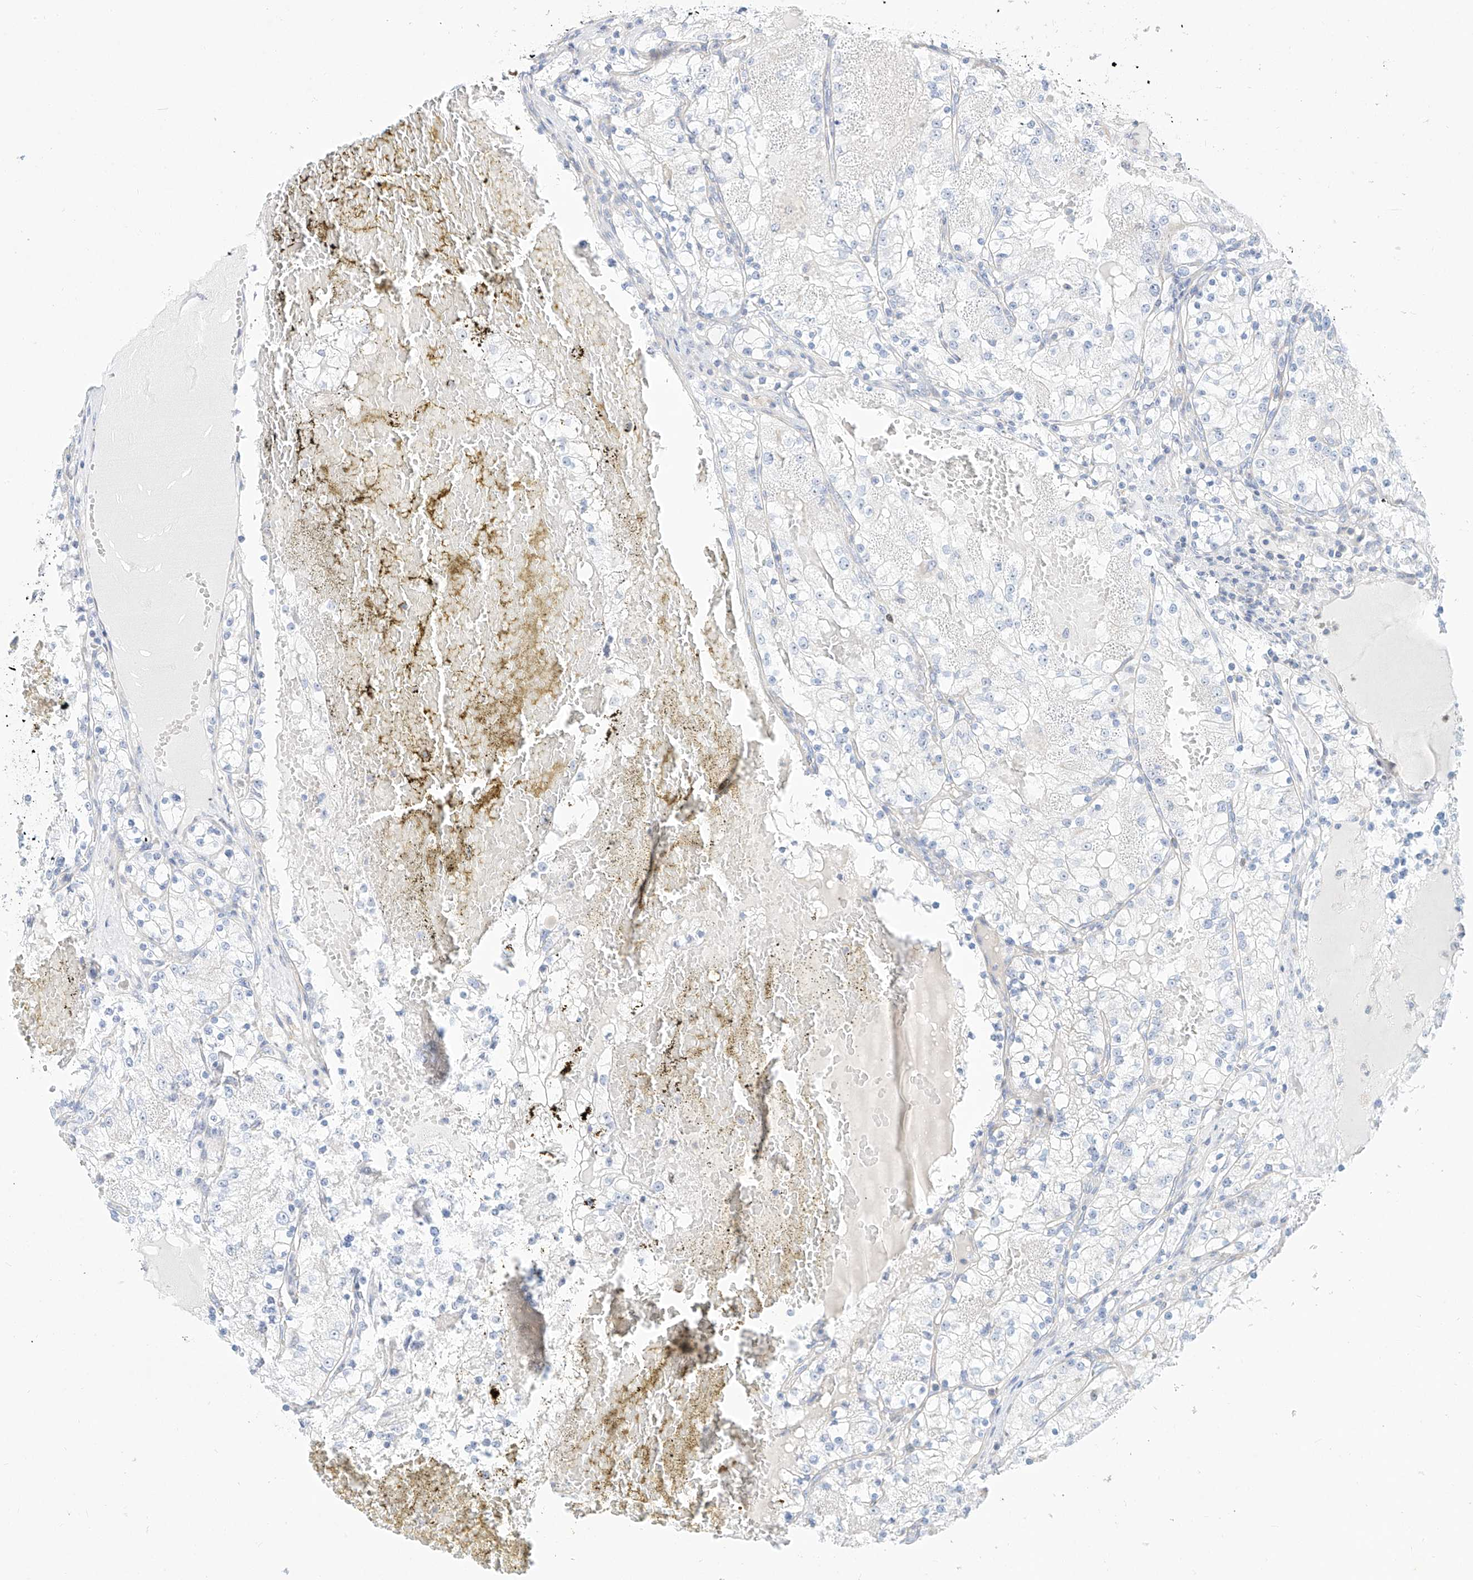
{"staining": {"intensity": "negative", "quantity": "none", "location": "none"}, "tissue": "renal cancer", "cell_type": "Tumor cells", "image_type": "cancer", "snomed": [{"axis": "morphology", "description": "Normal tissue, NOS"}, {"axis": "morphology", "description": "Adenocarcinoma, NOS"}, {"axis": "topography", "description": "Kidney"}], "caption": "Immunohistochemistry micrograph of adenocarcinoma (renal) stained for a protein (brown), which reveals no staining in tumor cells.", "gene": "SNU13", "patient": {"sex": "male", "age": 68}}